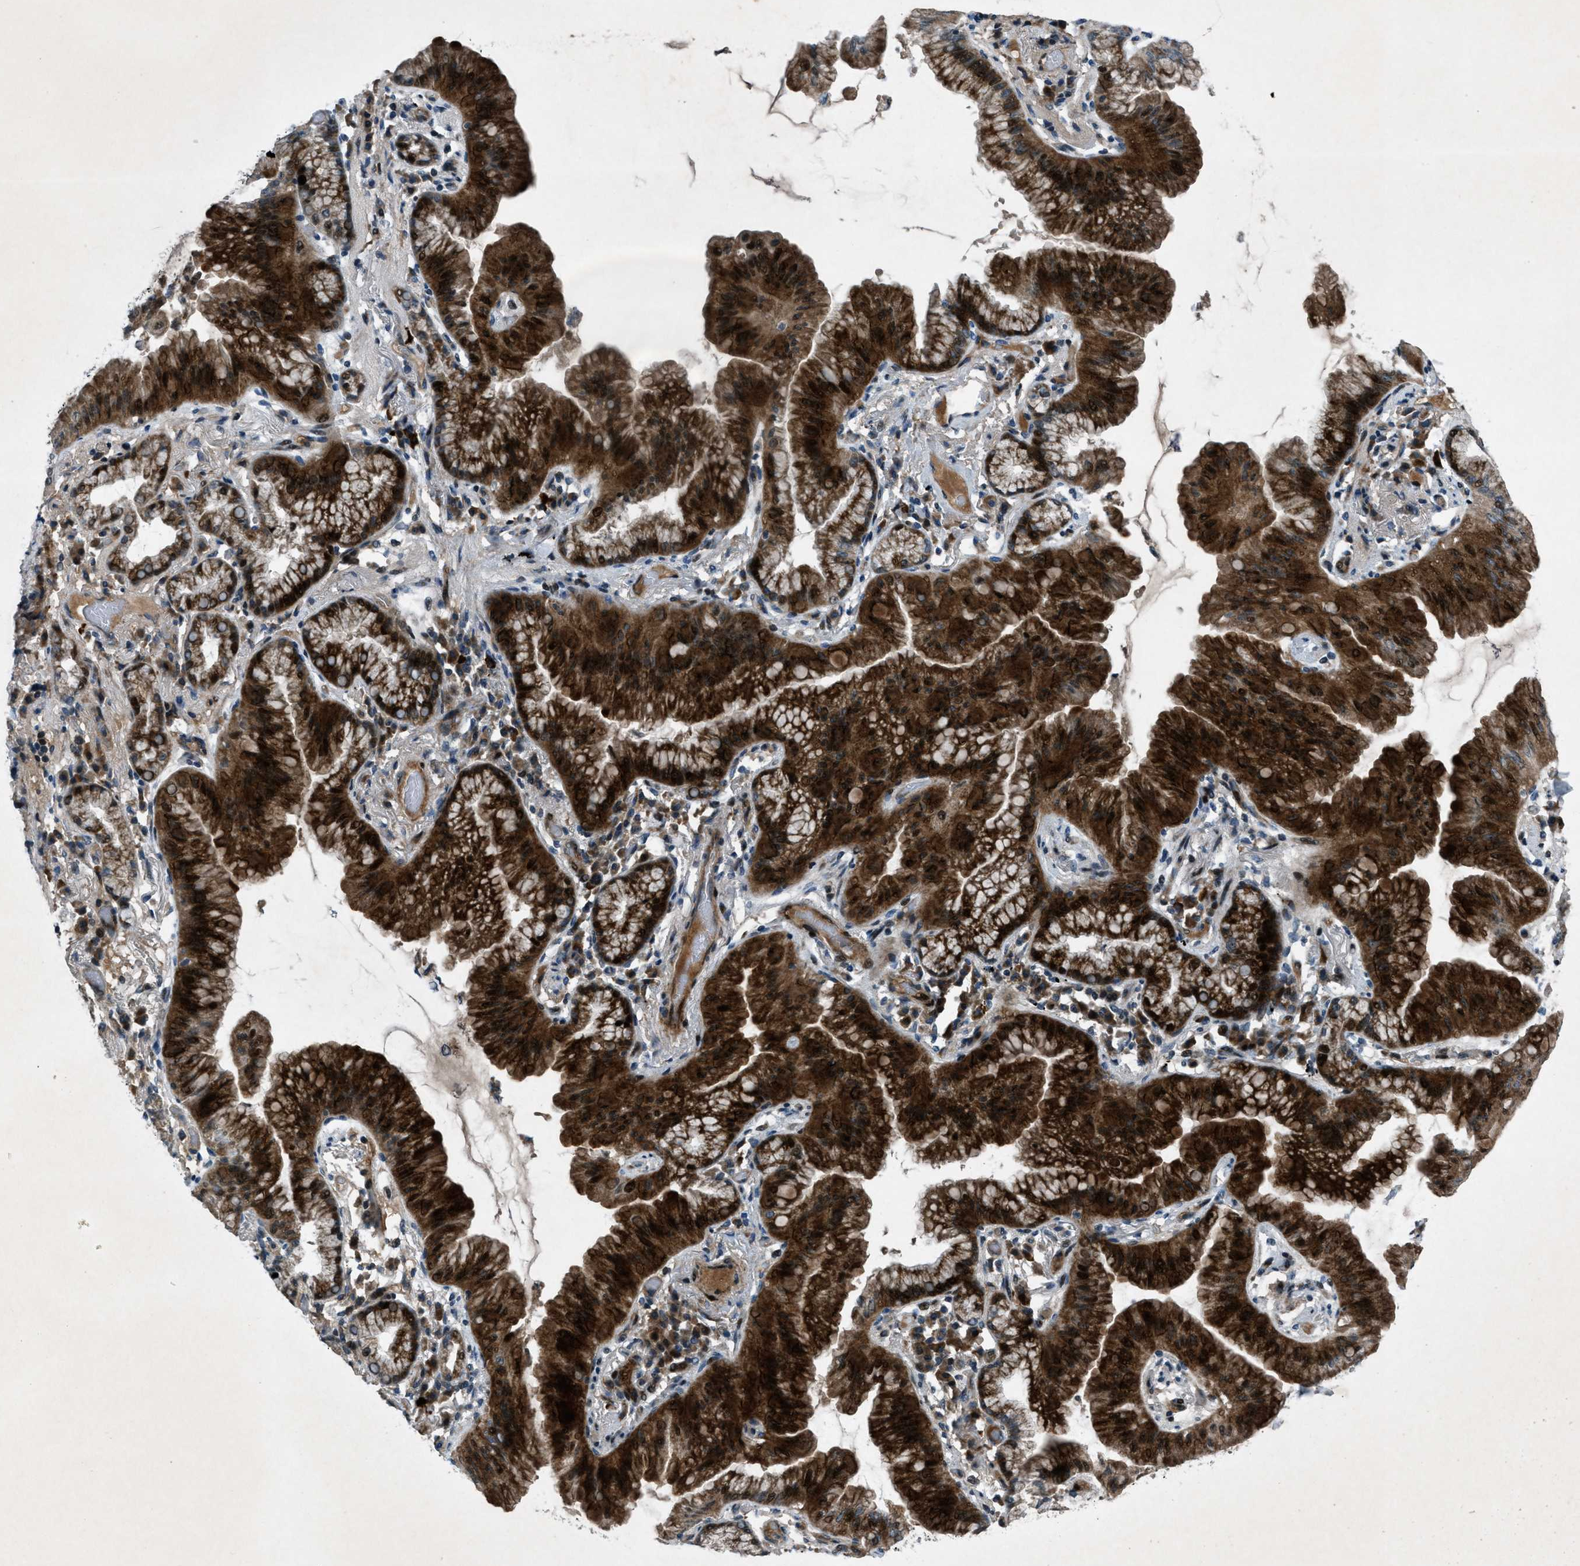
{"staining": {"intensity": "strong", "quantity": ">75%", "location": "cytoplasmic/membranous"}, "tissue": "lung cancer", "cell_type": "Tumor cells", "image_type": "cancer", "snomed": [{"axis": "morphology", "description": "Normal tissue, NOS"}, {"axis": "morphology", "description": "Adenocarcinoma, NOS"}, {"axis": "topography", "description": "Bronchus"}, {"axis": "topography", "description": "Lung"}], "caption": "Tumor cells reveal high levels of strong cytoplasmic/membranous staining in about >75% of cells in lung cancer (adenocarcinoma). (Stains: DAB (3,3'-diaminobenzidine) in brown, nuclei in blue, Microscopy: brightfield microscopy at high magnification).", "gene": "CLEC2D", "patient": {"sex": "female", "age": 70}}